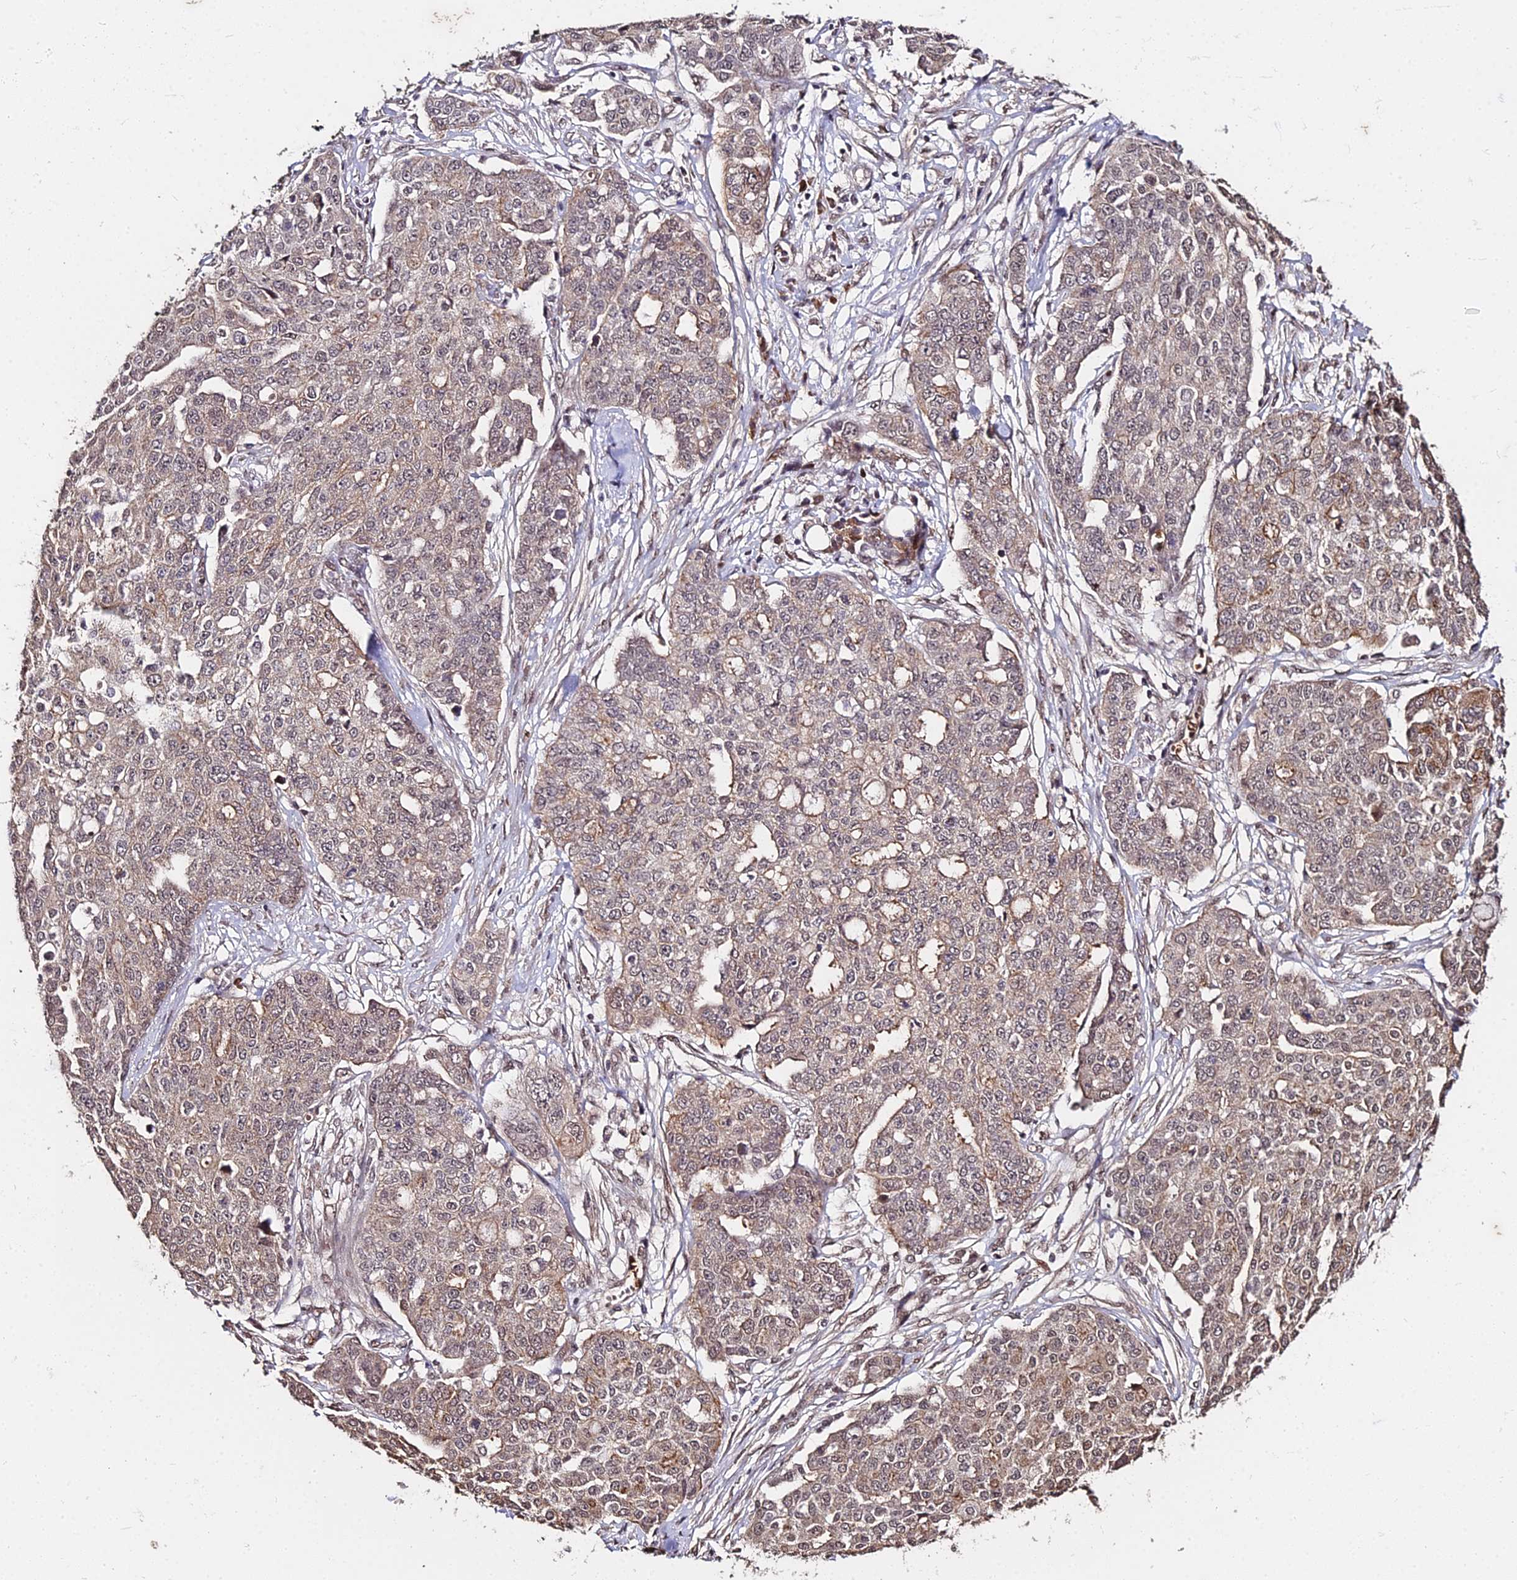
{"staining": {"intensity": "weak", "quantity": "25%-75%", "location": "cytoplasmic/membranous,nuclear"}, "tissue": "ovarian cancer", "cell_type": "Tumor cells", "image_type": "cancer", "snomed": [{"axis": "morphology", "description": "Cystadenocarcinoma, serous, NOS"}, {"axis": "topography", "description": "Soft tissue"}, {"axis": "topography", "description": "Ovary"}], "caption": "A high-resolution image shows IHC staining of ovarian cancer, which shows weak cytoplasmic/membranous and nuclear staining in about 25%-75% of tumor cells.", "gene": "ZDBF2", "patient": {"sex": "female", "age": 57}}